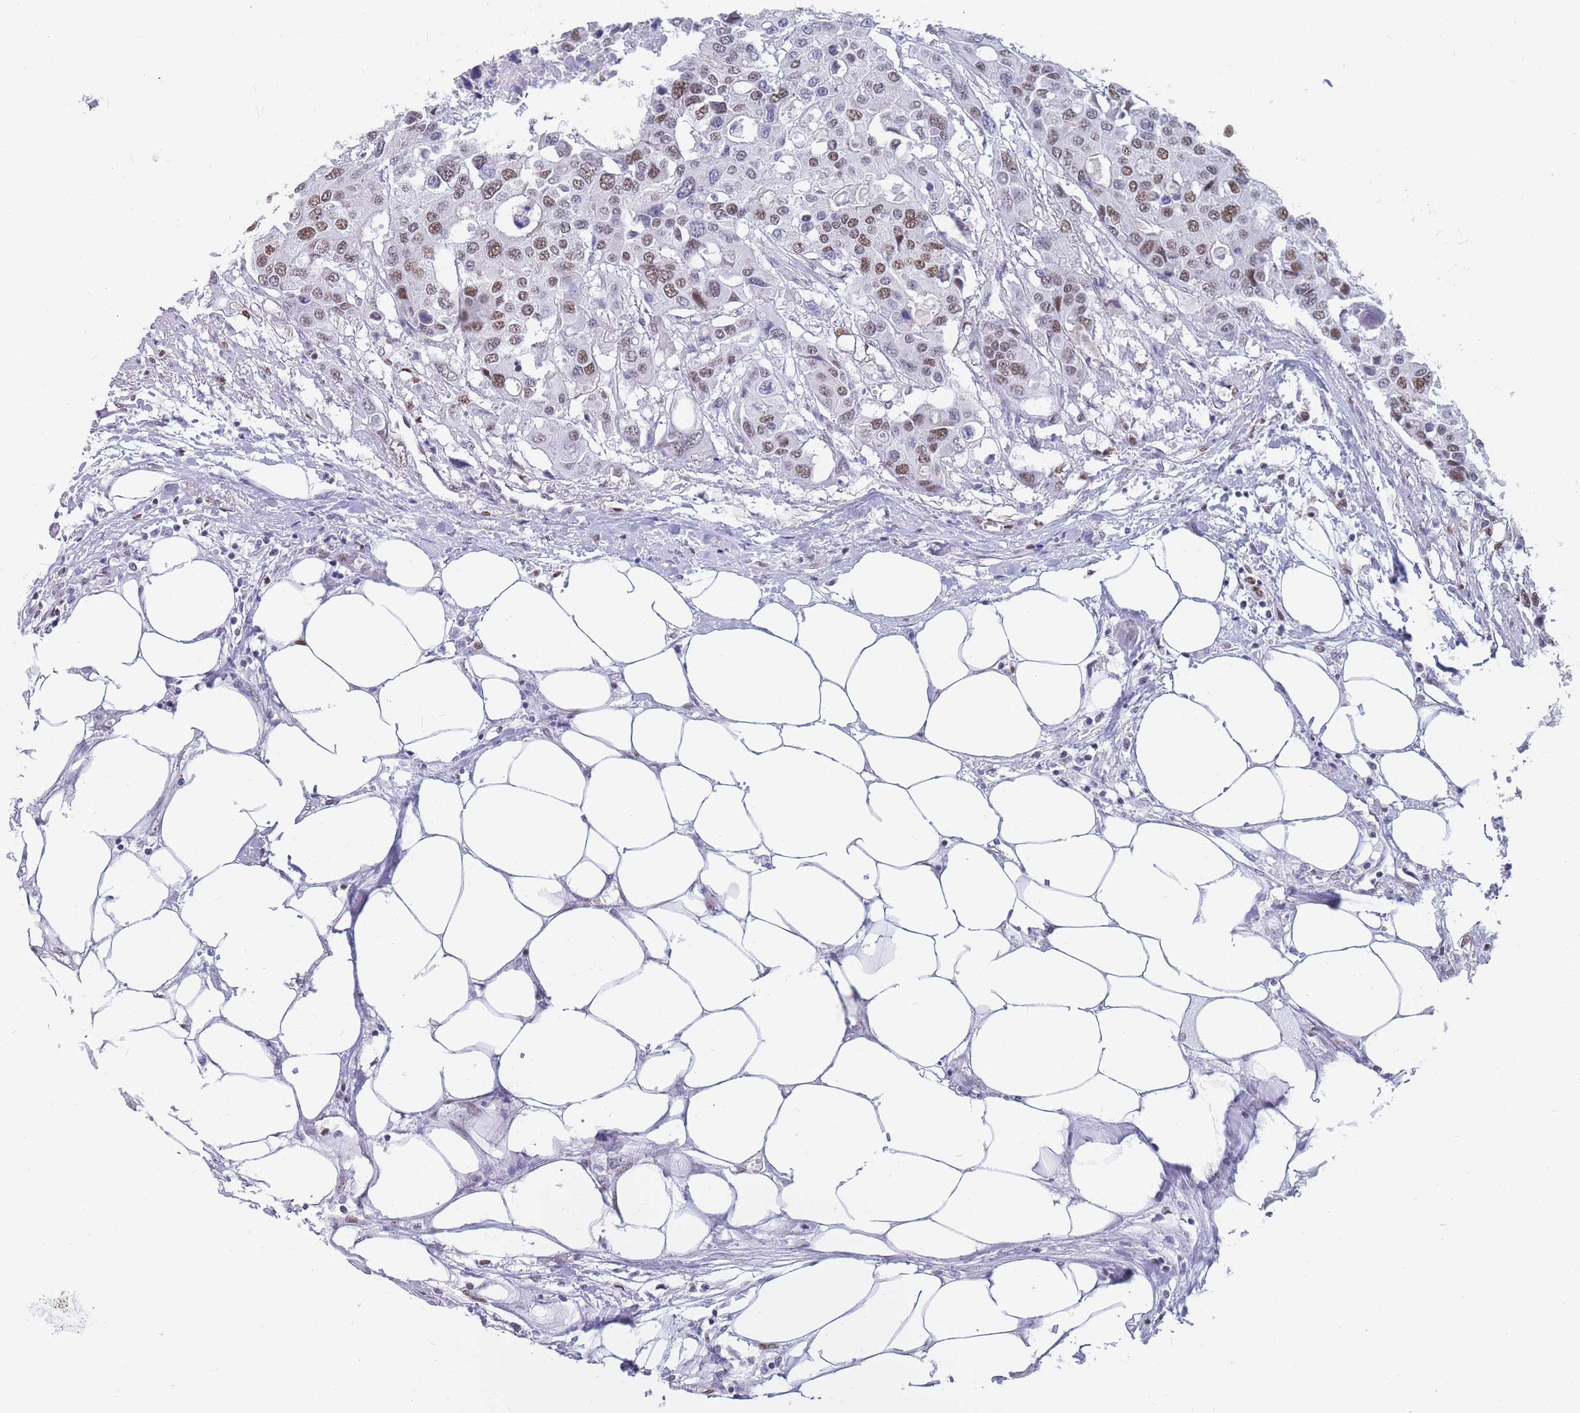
{"staining": {"intensity": "moderate", "quantity": ">75%", "location": "nuclear"}, "tissue": "colorectal cancer", "cell_type": "Tumor cells", "image_type": "cancer", "snomed": [{"axis": "morphology", "description": "Adenocarcinoma, NOS"}, {"axis": "topography", "description": "Colon"}], "caption": "Brown immunohistochemical staining in human colorectal adenocarcinoma displays moderate nuclear positivity in approximately >75% of tumor cells. (Stains: DAB in brown, nuclei in blue, Microscopy: brightfield microscopy at high magnification).", "gene": "NASP", "patient": {"sex": "male", "age": 77}}